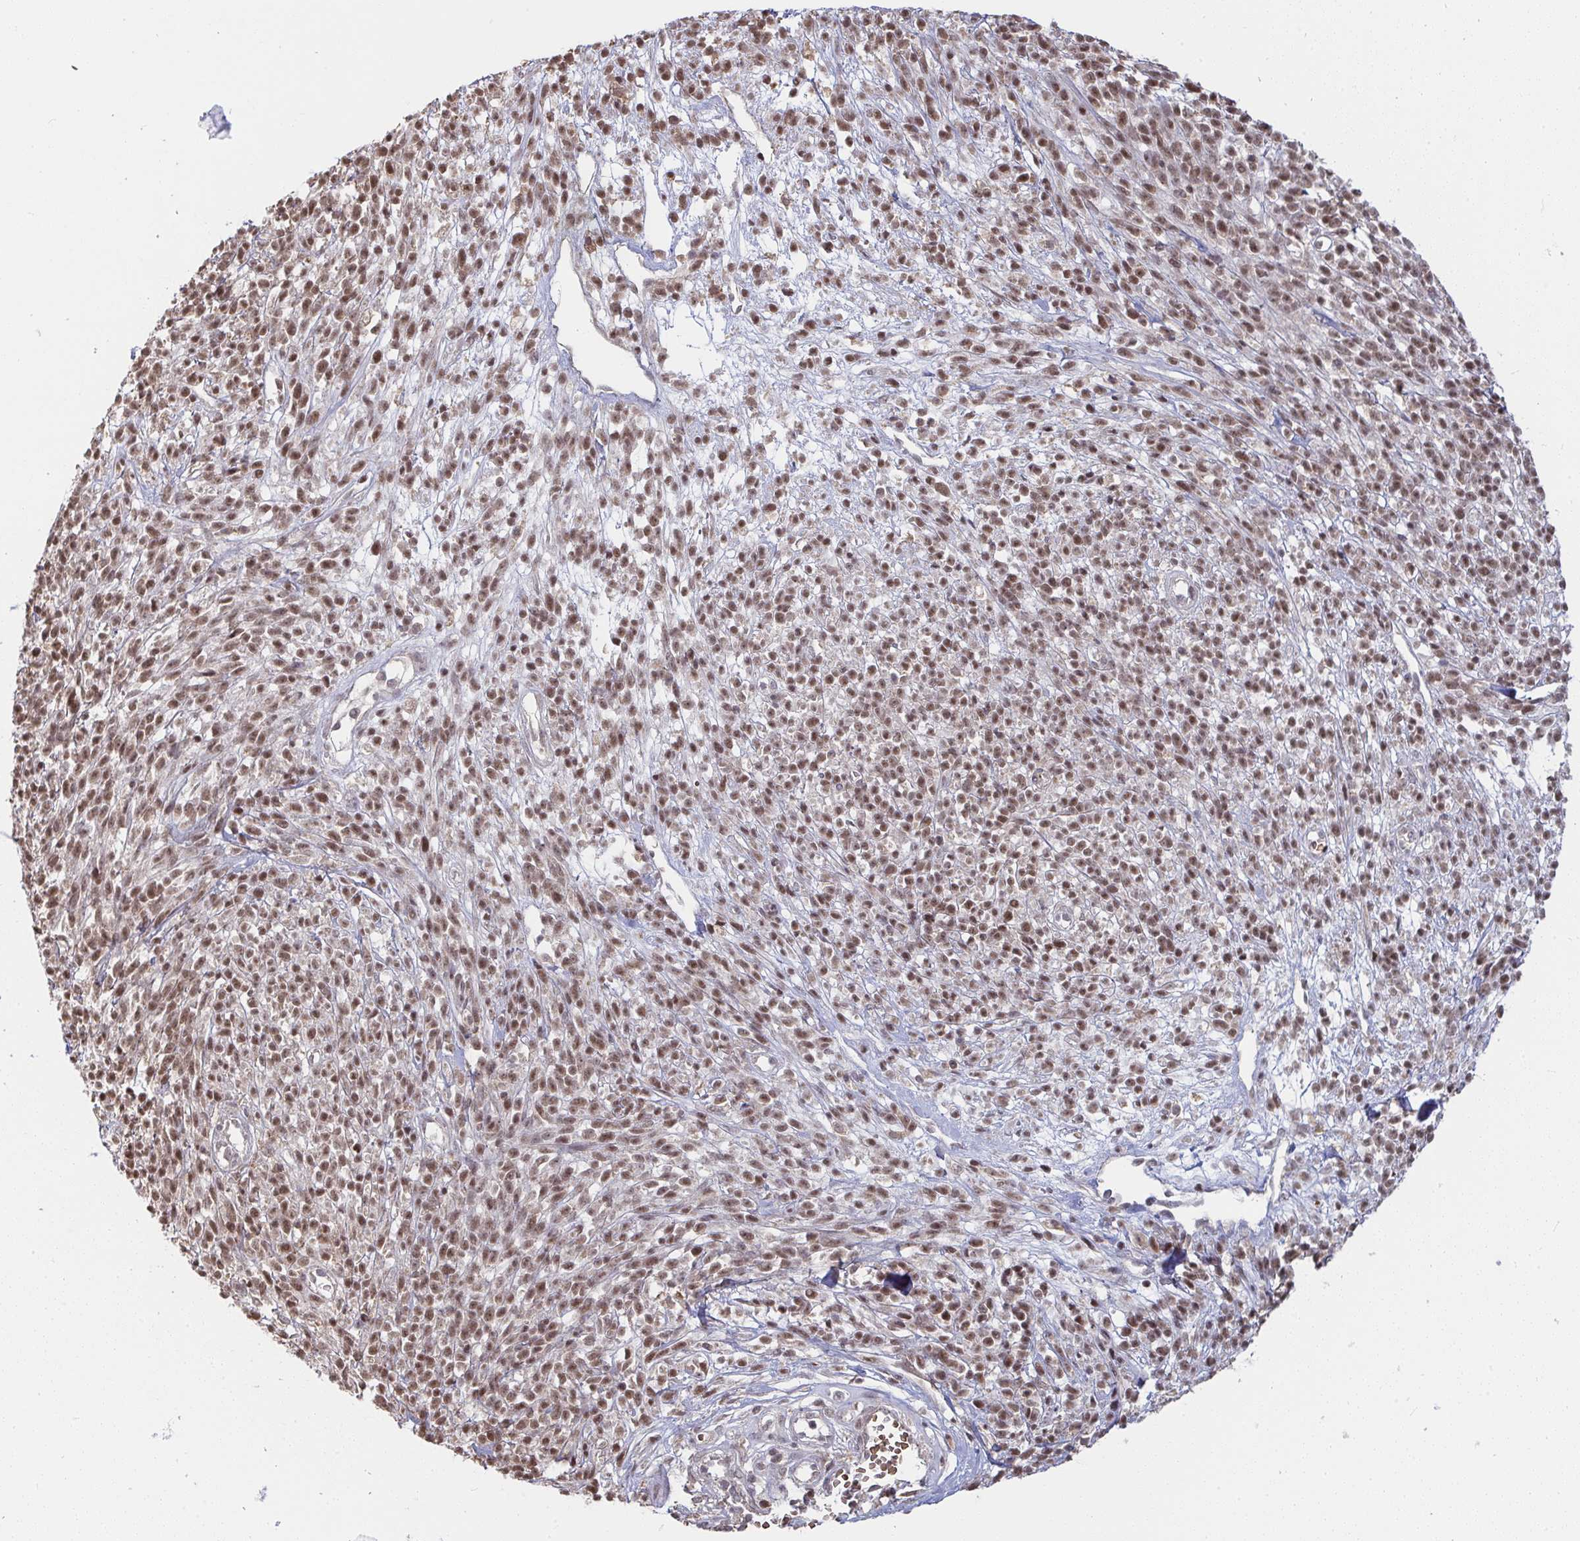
{"staining": {"intensity": "moderate", "quantity": ">75%", "location": "nuclear"}, "tissue": "melanoma", "cell_type": "Tumor cells", "image_type": "cancer", "snomed": [{"axis": "morphology", "description": "Malignant melanoma, NOS"}, {"axis": "topography", "description": "Skin"}, {"axis": "topography", "description": "Skin of trunk"}], "caption": "Melanoma stained for a protein displays moderate nuclear positivity in tumor cells.", "gene": "SAP30", "patient": {"sex": "male", "age": 74}}